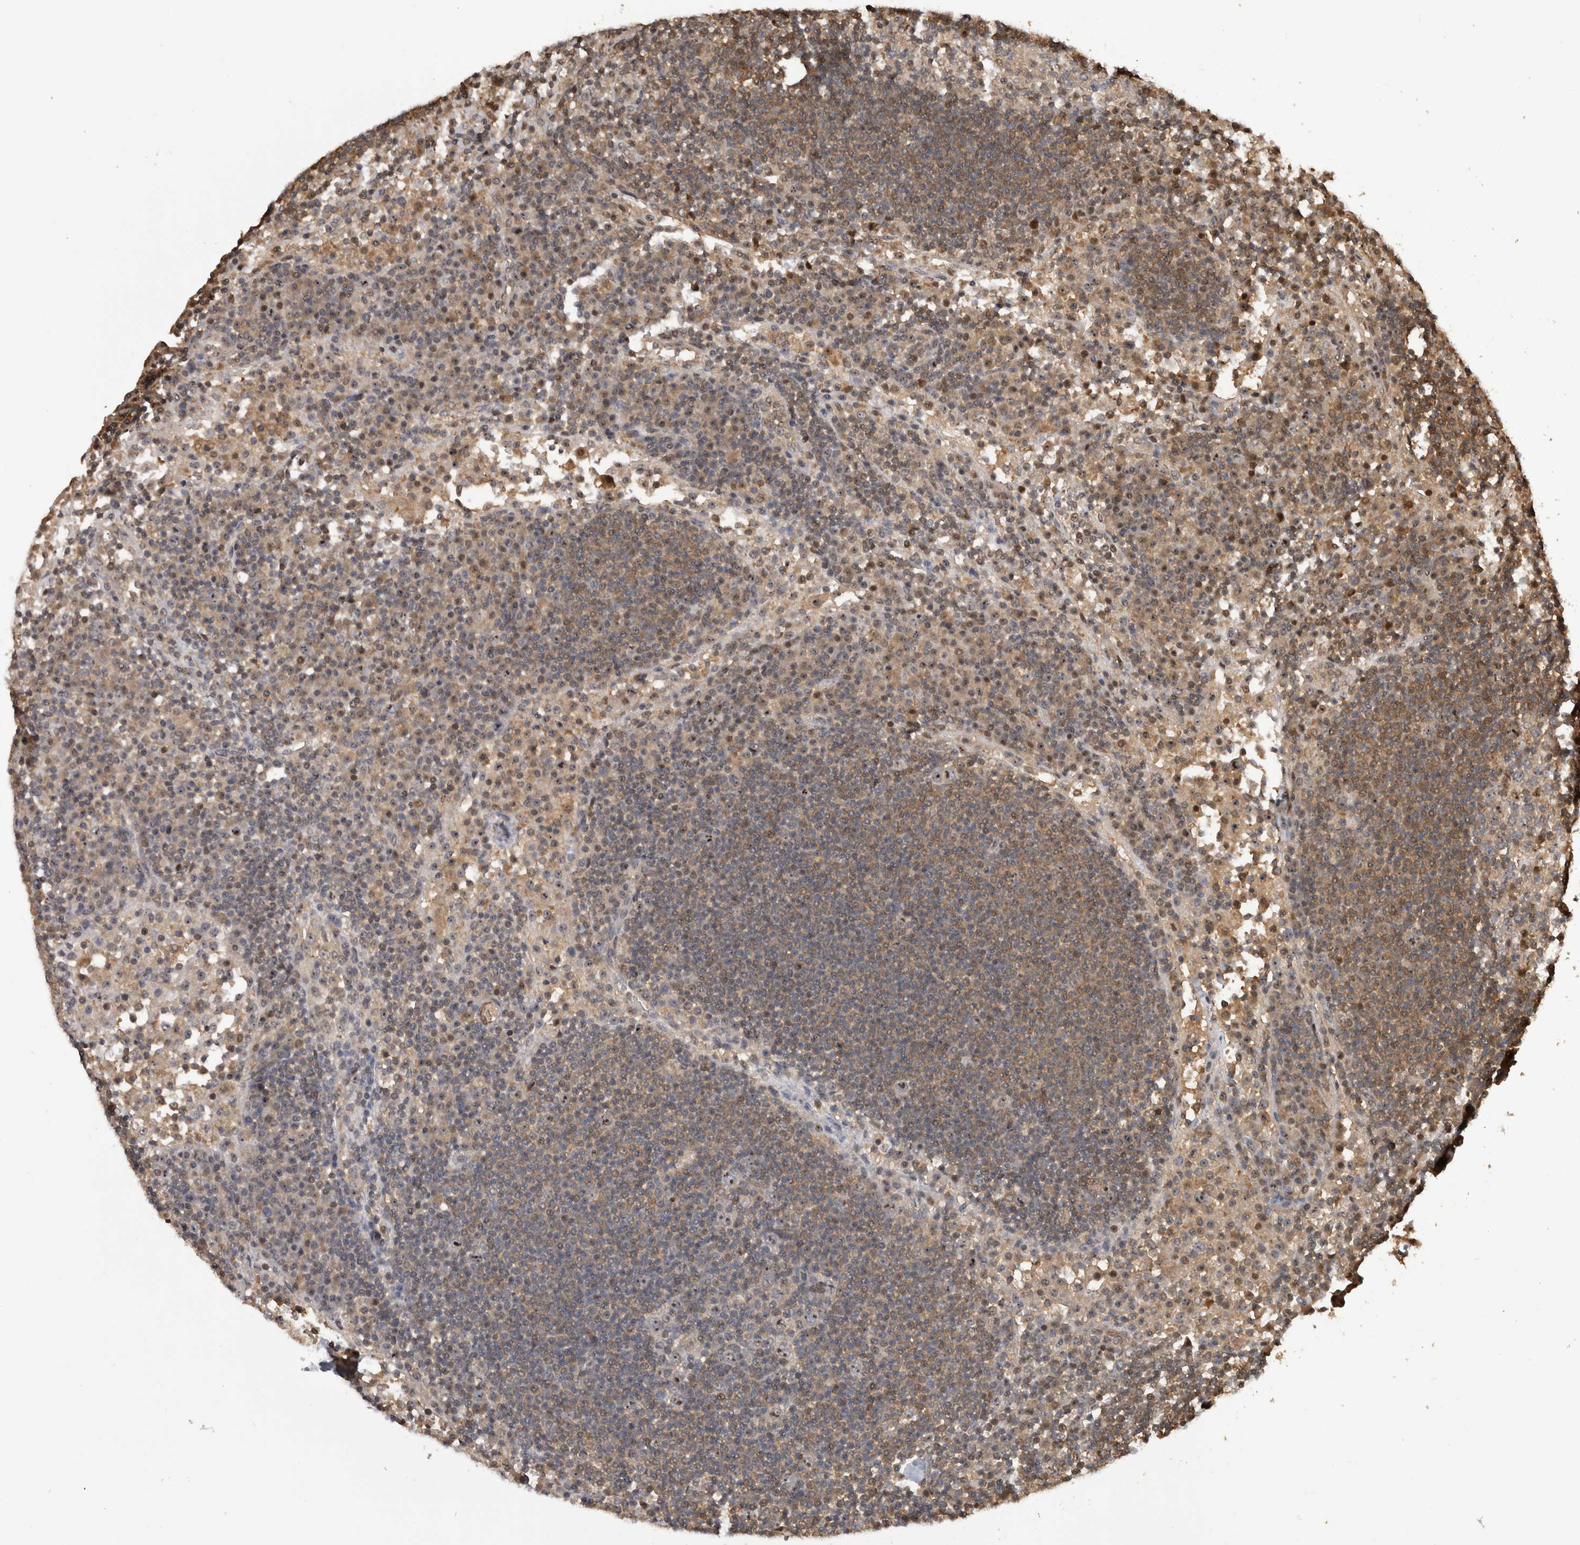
{"staining": {"intensity": "weak", "quantity": "25%-75%", "location": "nuclear"}, "tissue": "lymph node", "cell_type": "Germinal center cells", "image_type": "normal", "snomed": [{"axis": "morphology", "description": "Normal tissue, NOS"}, {"axis": "topography", "description": "Lymph node"}], "caption": "A photomicrograph showing weak nuclear staining in approximately 25%-75% of germinal center cells in unremarkable lymph node, as visualized by brown immunohistochemical staining.", "gene": "TDRD7", "patient": {"sex": "female", "age": 53}}